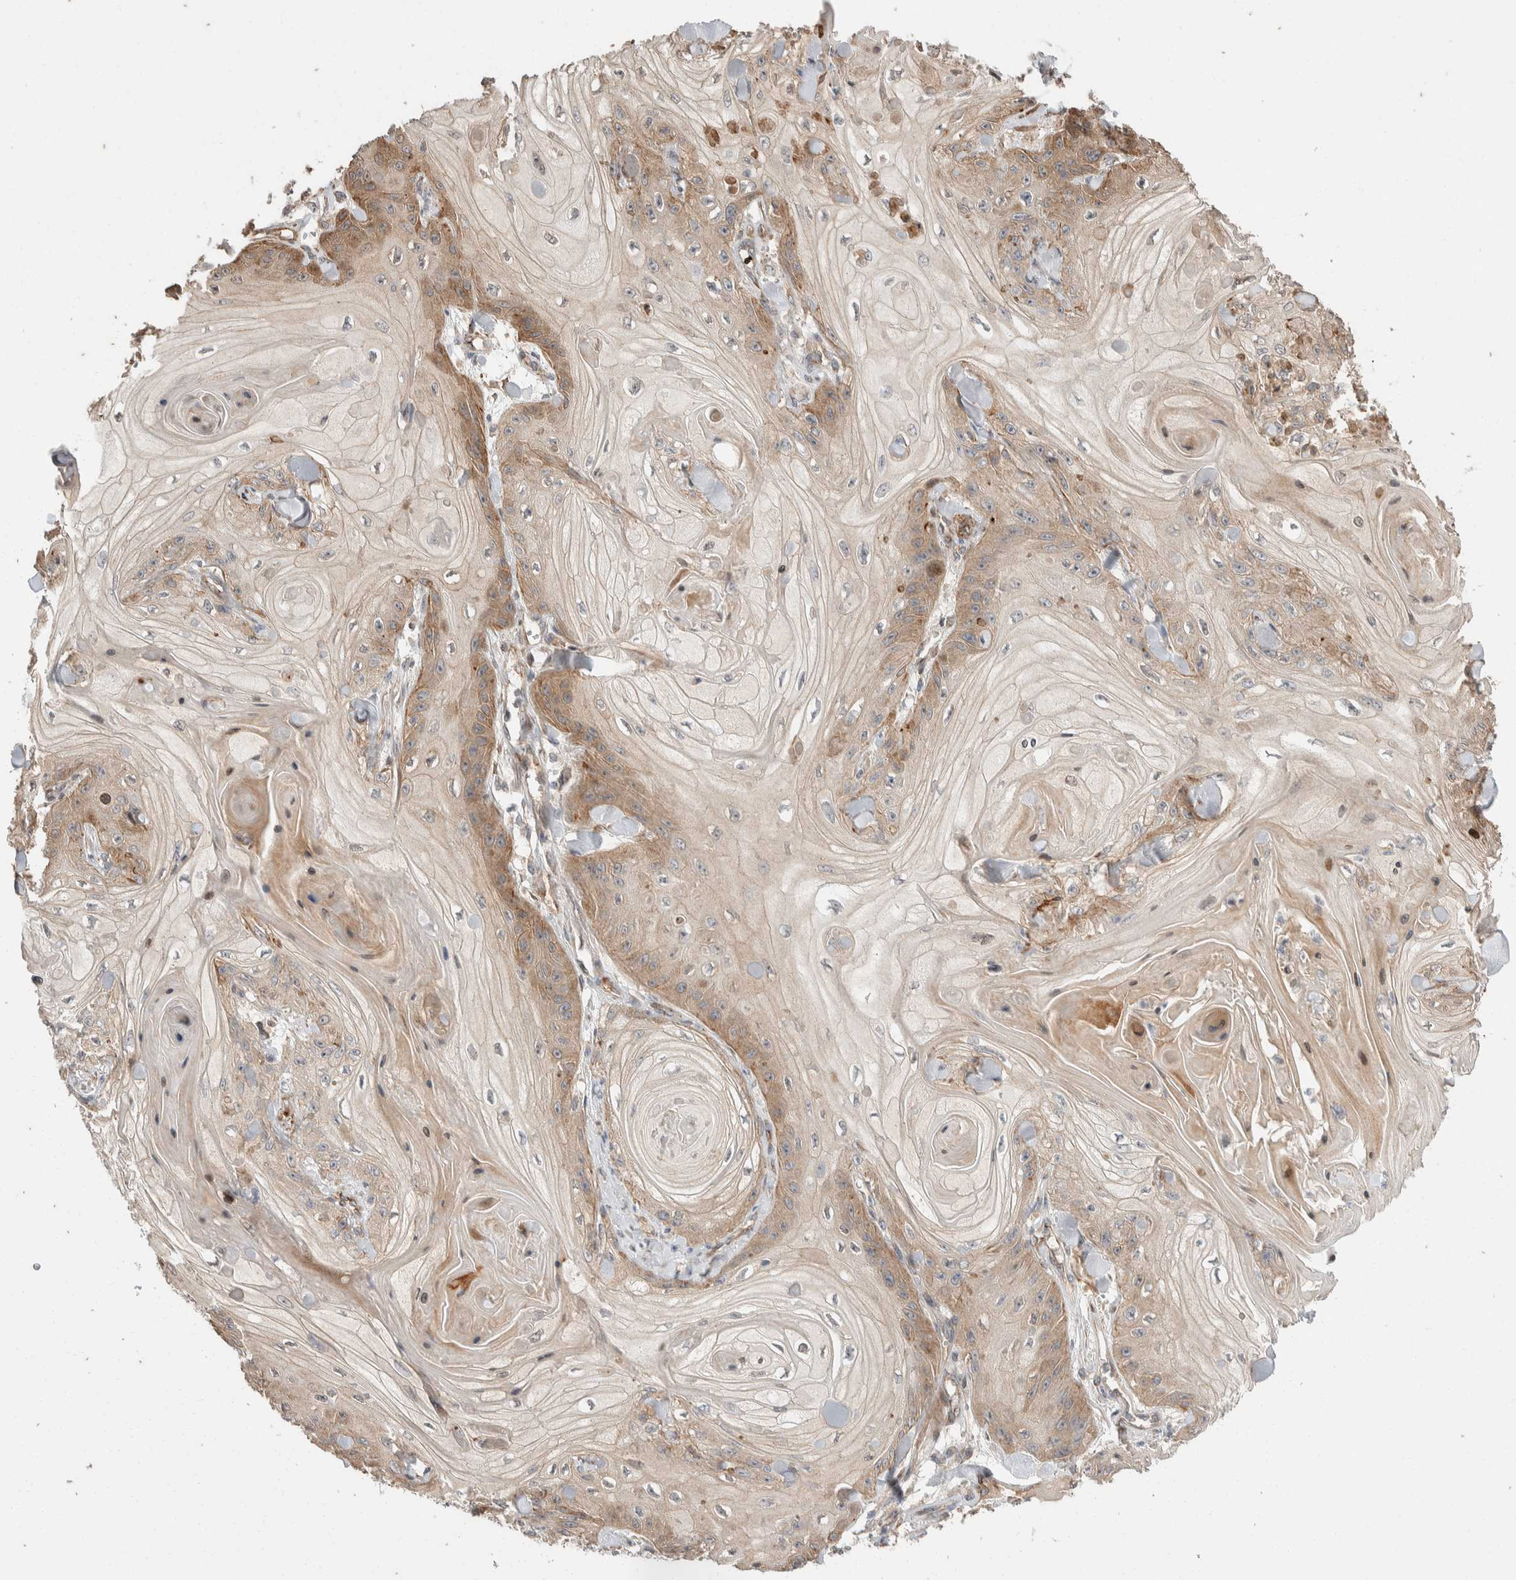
{"staining": {"intensity": "moderate", "quantity": "25%-75%", "location": "cytoplasmic/membranous"}, "tissue": "skin cancer", "cell_type": "Tumor cells", "image_type": "cancer", "snomed": [{"axis": "morphology", "description": "Squamous cell carcinoma, NOS"}, {"axis": "topography", "description": "Skin"}], "caption": "The micrograph demonstrates immunohistochemical staining of skin cancer. There is moderate cytoplasmic/membranous positivity is seen in approximately 25%-75% of tumor cells.", "gene": "ERC1", "patient": {"sex": "male", "age": 74}}